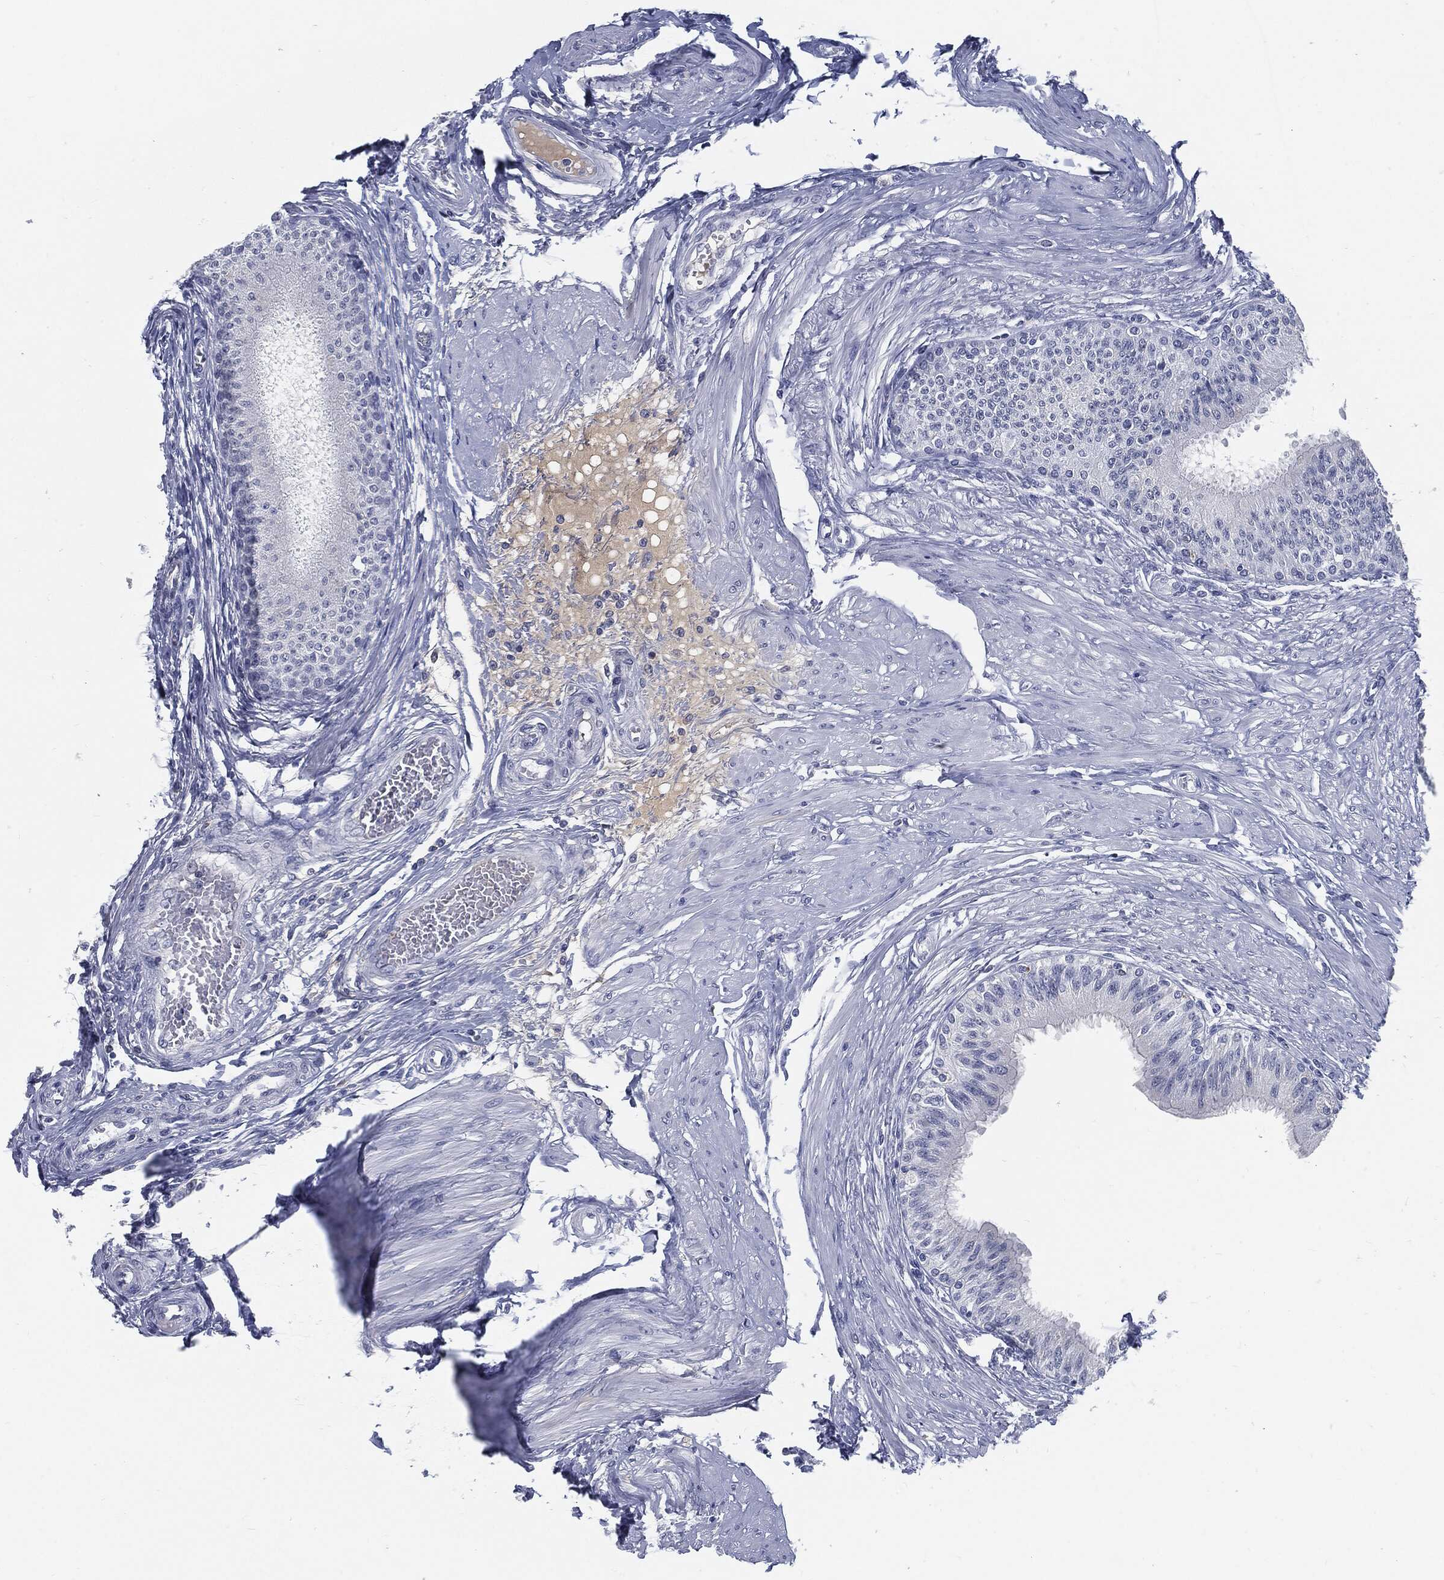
{"staining": {"intensity": "negative", "quantity": "none", "location": "none"}, "tissue": "epididymis", "cell_type": "Glandular cells", "image_type": "normal", "snomed": [{"axis": "morphology", "description": "Normal tissue, NOS"}, {"axis": "morphology", "description": "Seminoma, NOS"}, {"axis": "topography", "description": "Testis"}, {"axis": "topography", "description": "Epididymis"}], "caption": "Histopathology image shows no protein staining in glandular cells of unremarkable epididymis.", "gene": "MST1", "patient": {"sex": "male", "age": 61}}